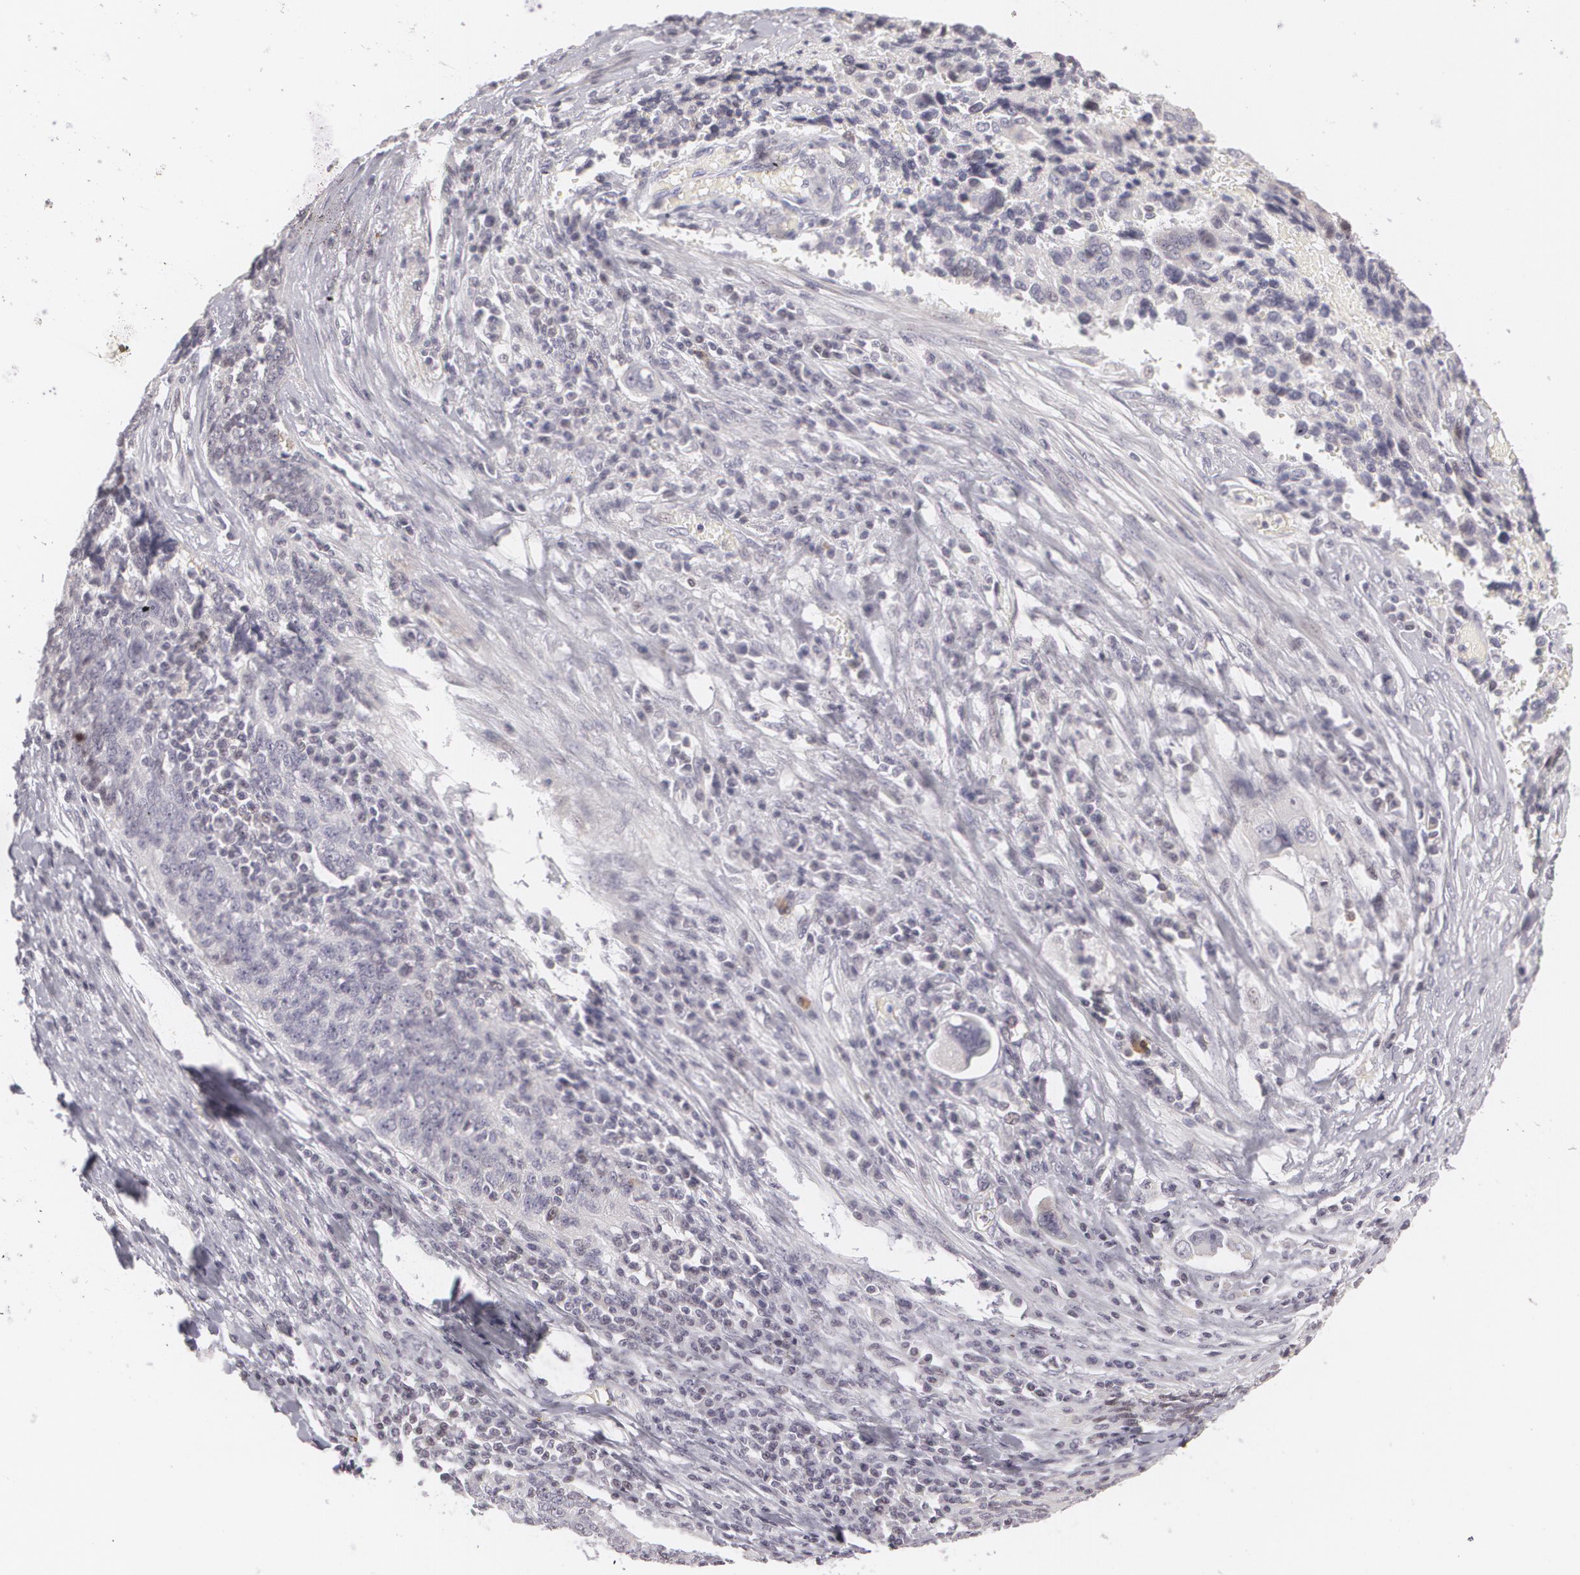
{"staining": {"intensity": "negative", "quantity": "none", "location": "none"}, "tissue": "ovarian cancer", "cell_type": "Tumor cells", "image_type": "cancer", "snomed": [{"axis": "morphology", "description": "Carcinoma, endometroid"}, {"axis": "topography", "description": "Ovary"}], "caption": "Ovarian cancer stained for a protein using immunohistochemistry (IHC) shows no expression tumor cells.", "gene": "ZBTB16", "patient": {"sex": "female", "age": 75}}